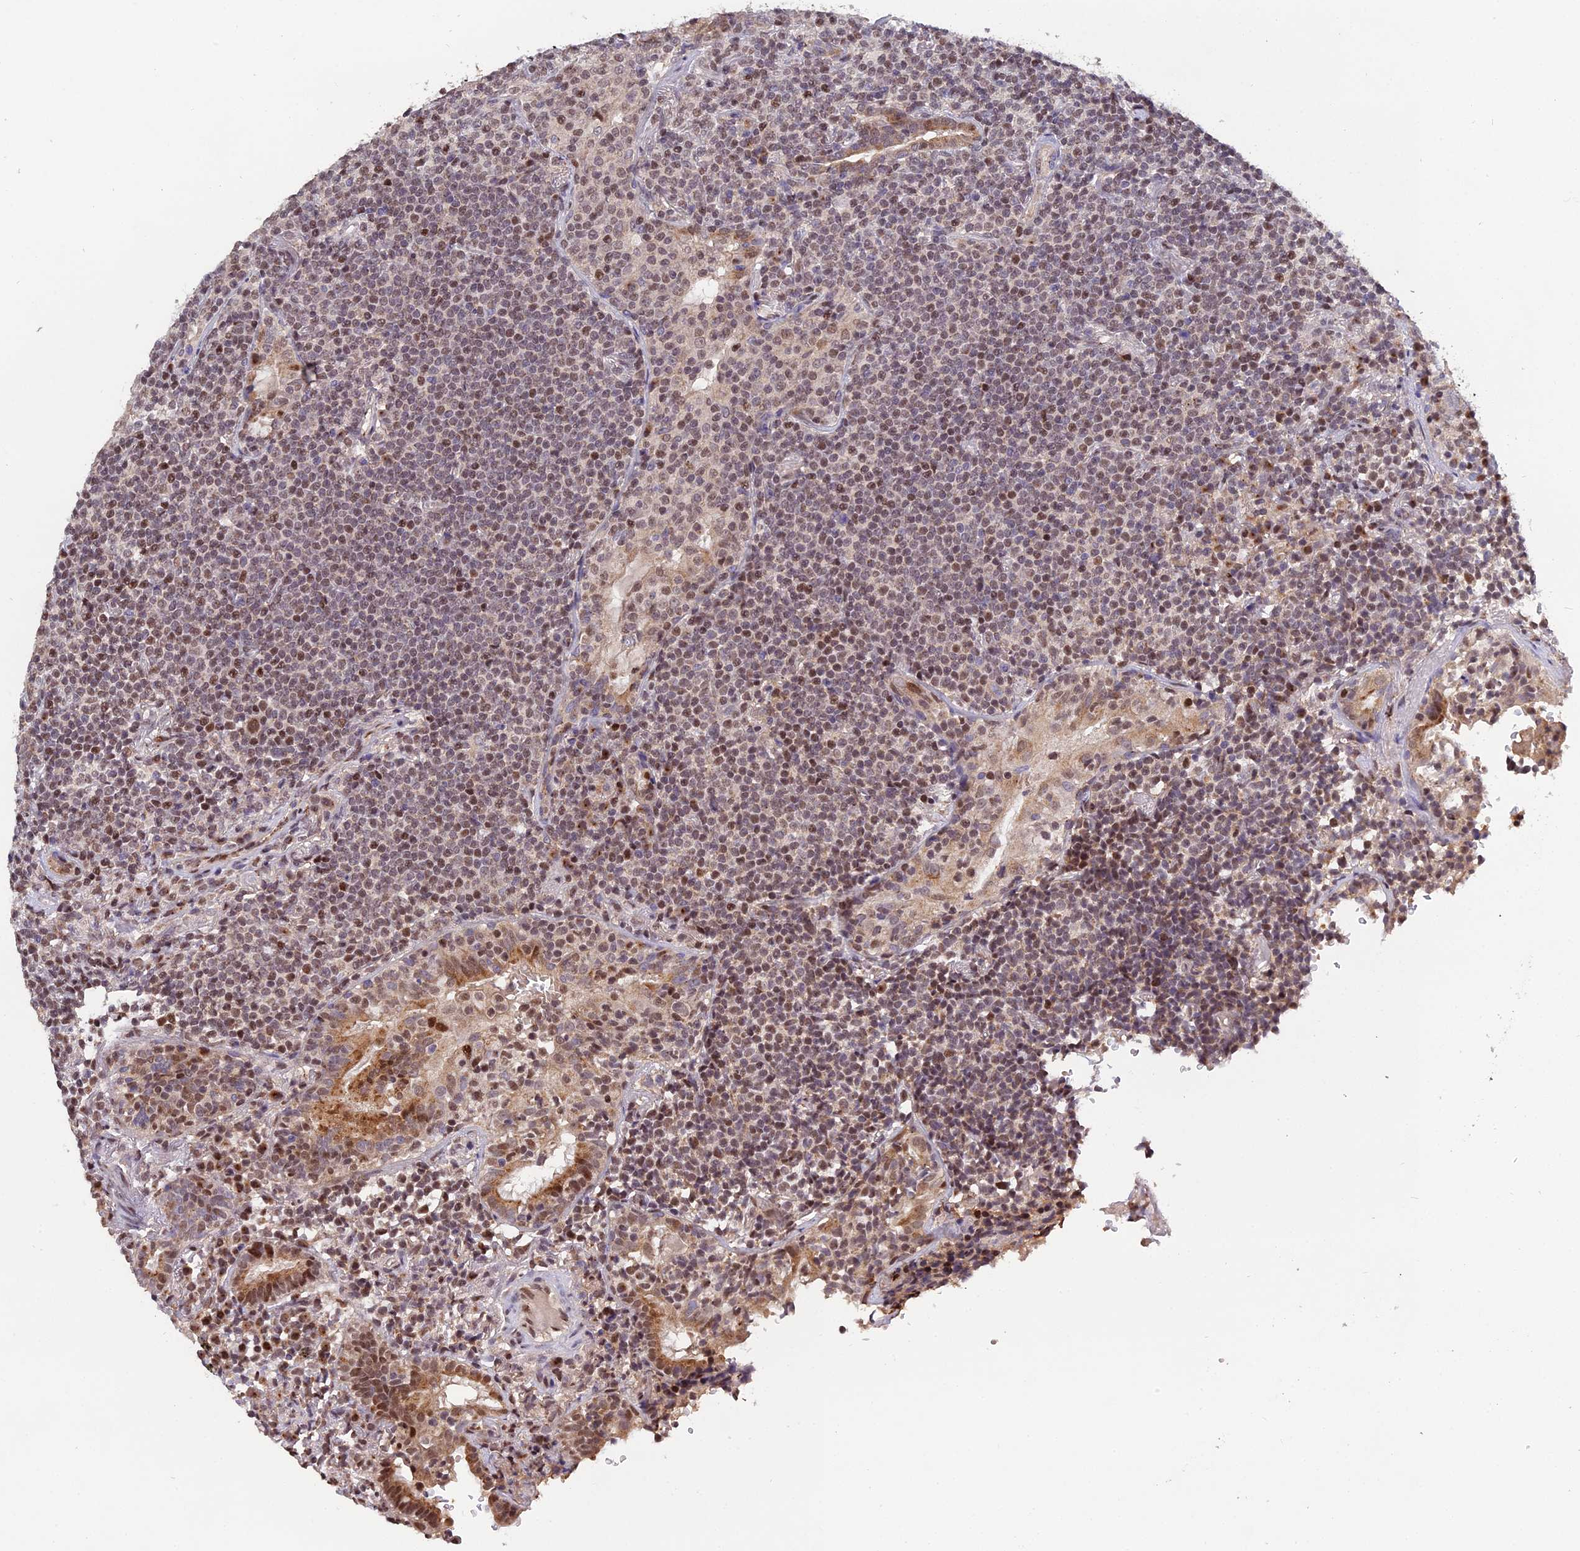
{"staining": {"intensity": "moderate", "quantity": "25%-75%", "location": "nuclear"}, "tissue": "lymphoma", "cell_type": "Tumor cells", "image_type": "cancer", "snomed": [{"axis": "morphology", "description": "Malignant lymphoma, non-Hodgkin's type, Low grade"}, {"axis": "topography", "description": "Lung"}], "caption": "The image reveals a brown stain indicating the presence of a protein in the nuclear of tumor cells in malignant lymphoma, non-Hodgkin's type (low-grade).", "gene": "ARL2", "patient": {"sex": "female", "age": 71}}